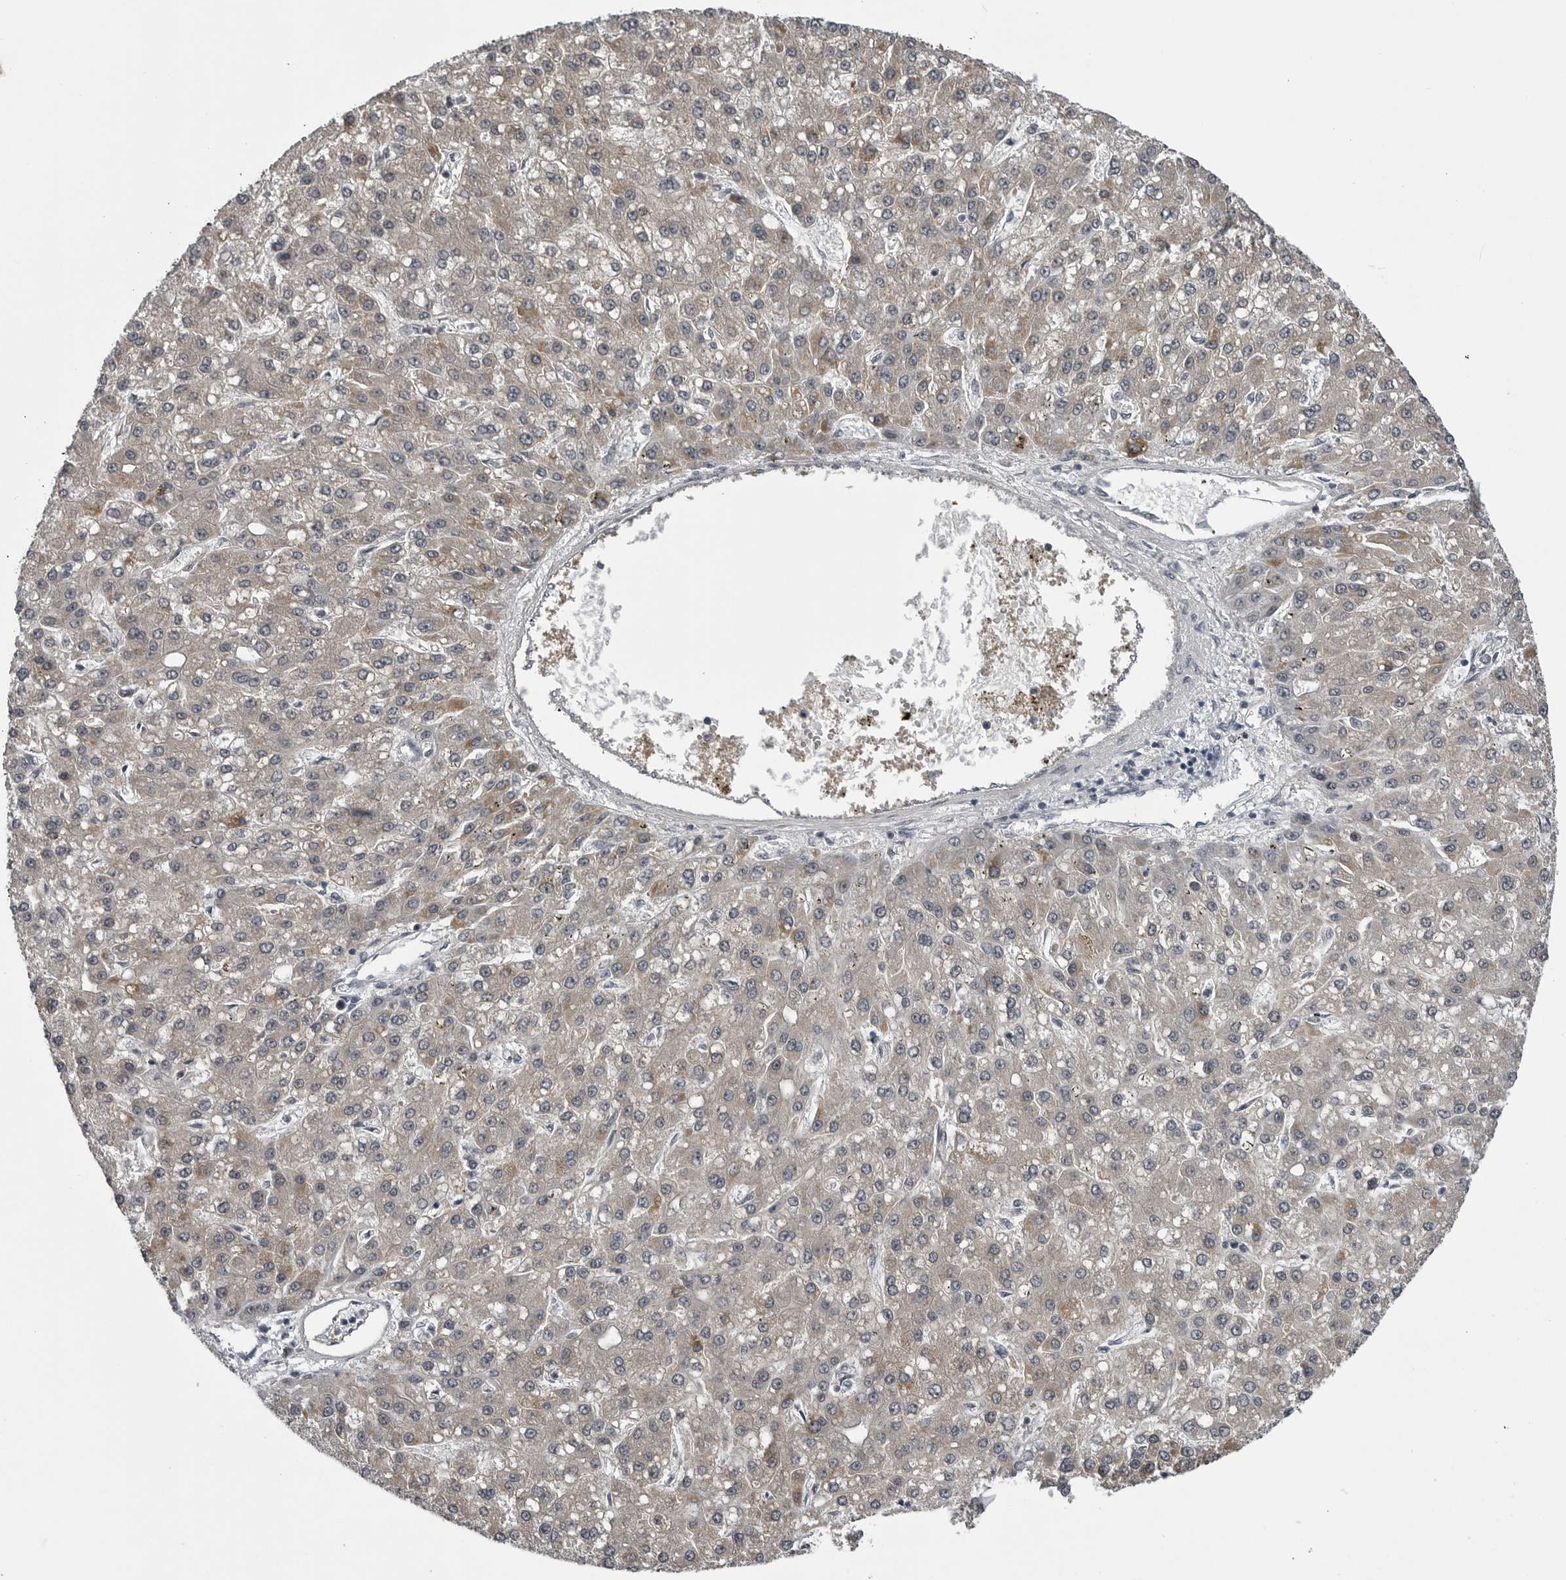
{"staining": {"intensity": "weak", "quantity": ">75%", "location": "cytoplasmic/membranous"}, "tissue": "liver cancer", "cell_type": "Tumor cells", "image_type": "cancer", "snomed": [{"axis": "morphology", "description": "Carcinoma, Hepatocellular, NOS"}, {"axis": "topography", "description": "Liver"}], "caption": "A low amount of weak cytoplasmic/membranous staining is present in about >75% of tumor cells in liver cancer (hepatocellular carcinoma) tissue. (DAB (3,3'-diaminobenzidine) IHC, brown staining for protein, blue staining for nuclei).", "gene": "LYSMD1", "patient": {"sex": "male", "age": 67}}